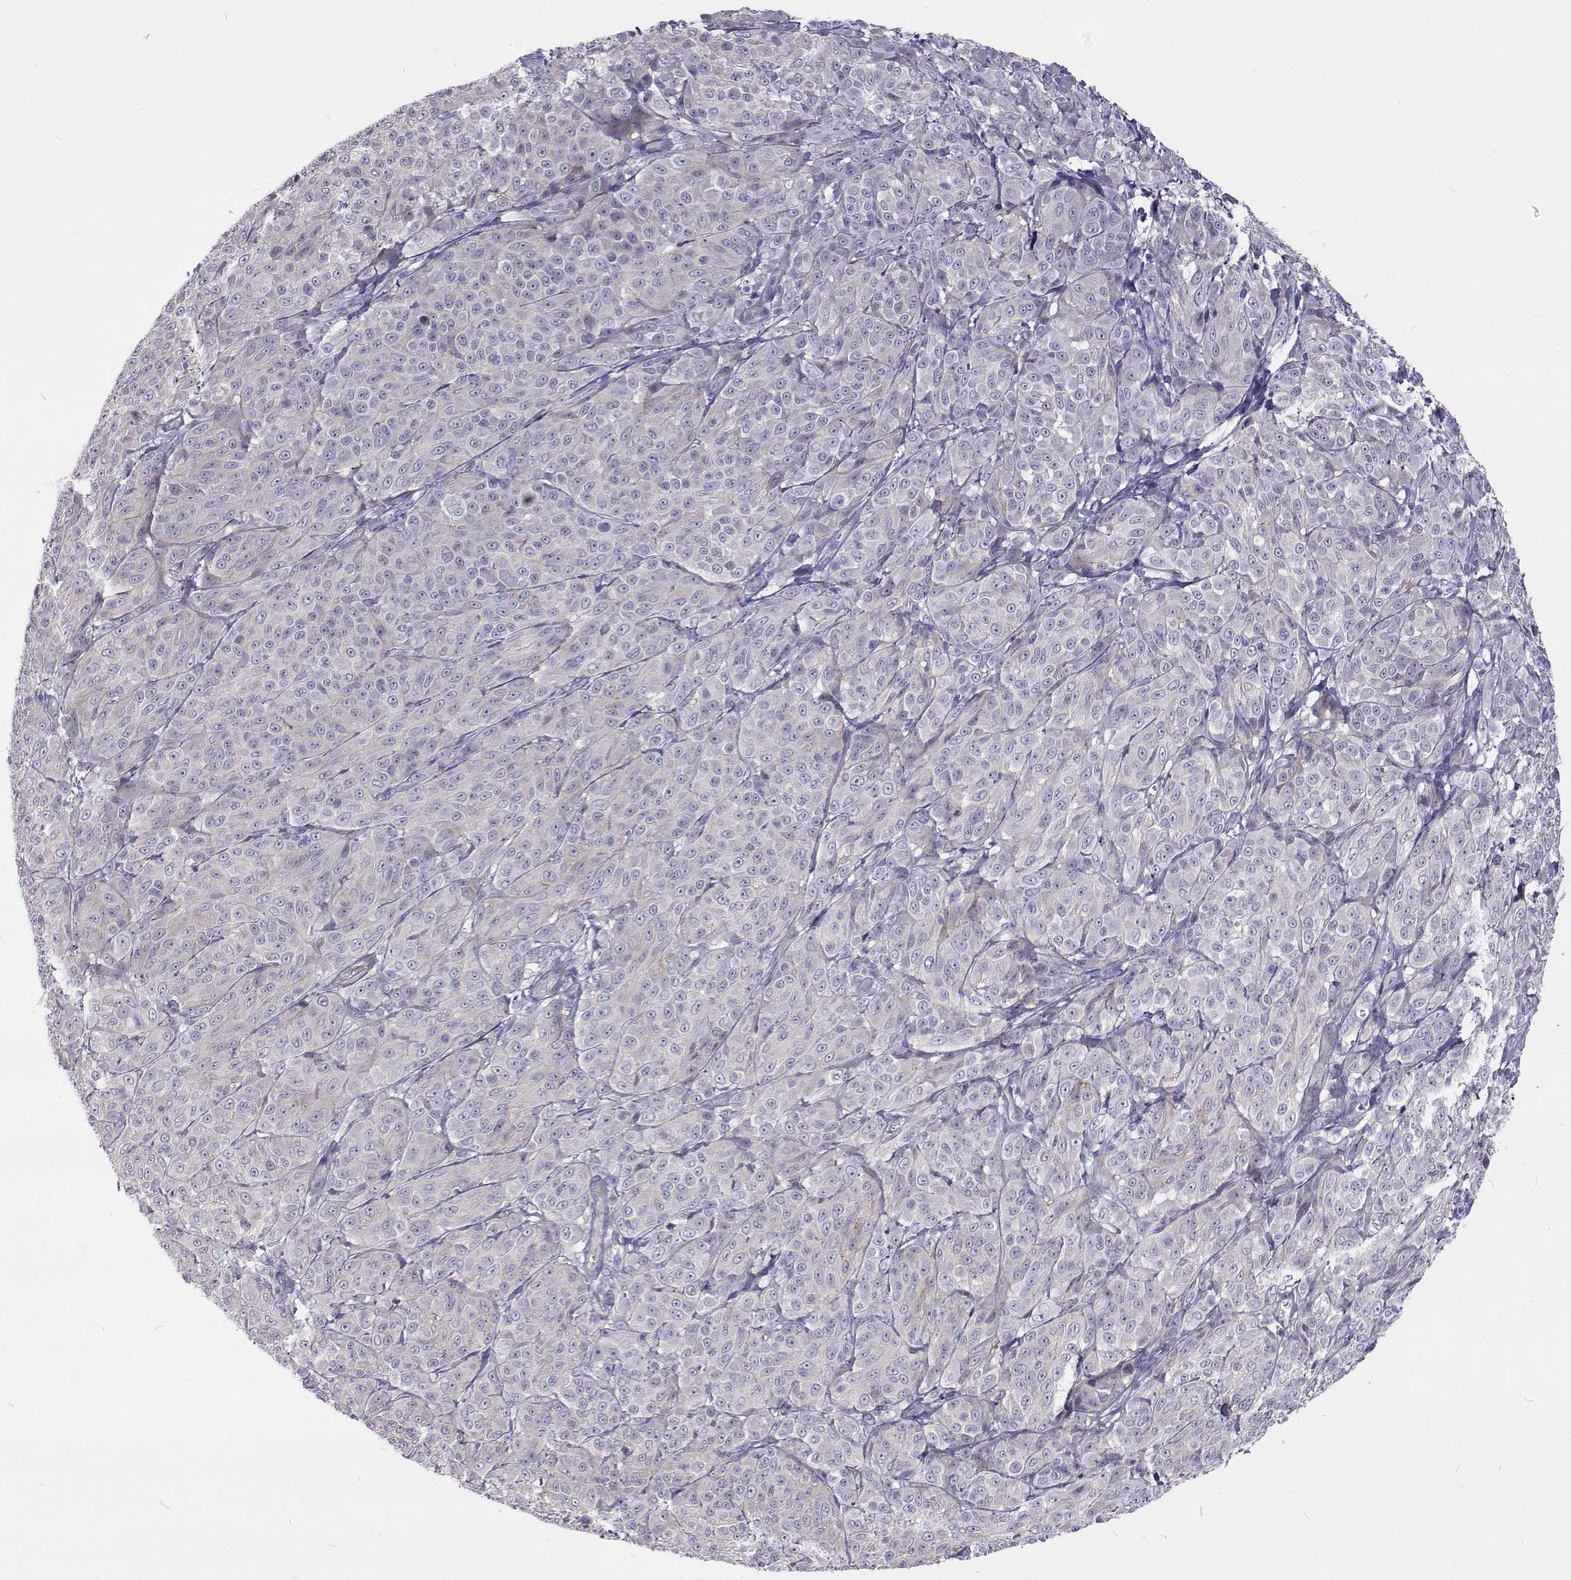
{"staining": {"intensity": "negative", "quantity": "none", "location": "none"}, "tissue": "melanoma", "cell_type": "Tumor cells", "image_type": "cancer", "snomed": [{"axis": "morphology", "description": "Malignant melanoma, NOS"}, {"axis": "topography", "description": "Skin"}], "caption": "Immunohistochemistry (IHC) image of human melanoma stained for a protein (brown), which shows no staining in tumor cells. (Stains: DAB (3,3'-diaminobenzidine) IHC with hematoxylin counter stain, Microscopy: brightfield microscopy at high magnification).", "gene": "NPR3", "patient": {"sex": "male", "age": 89}}